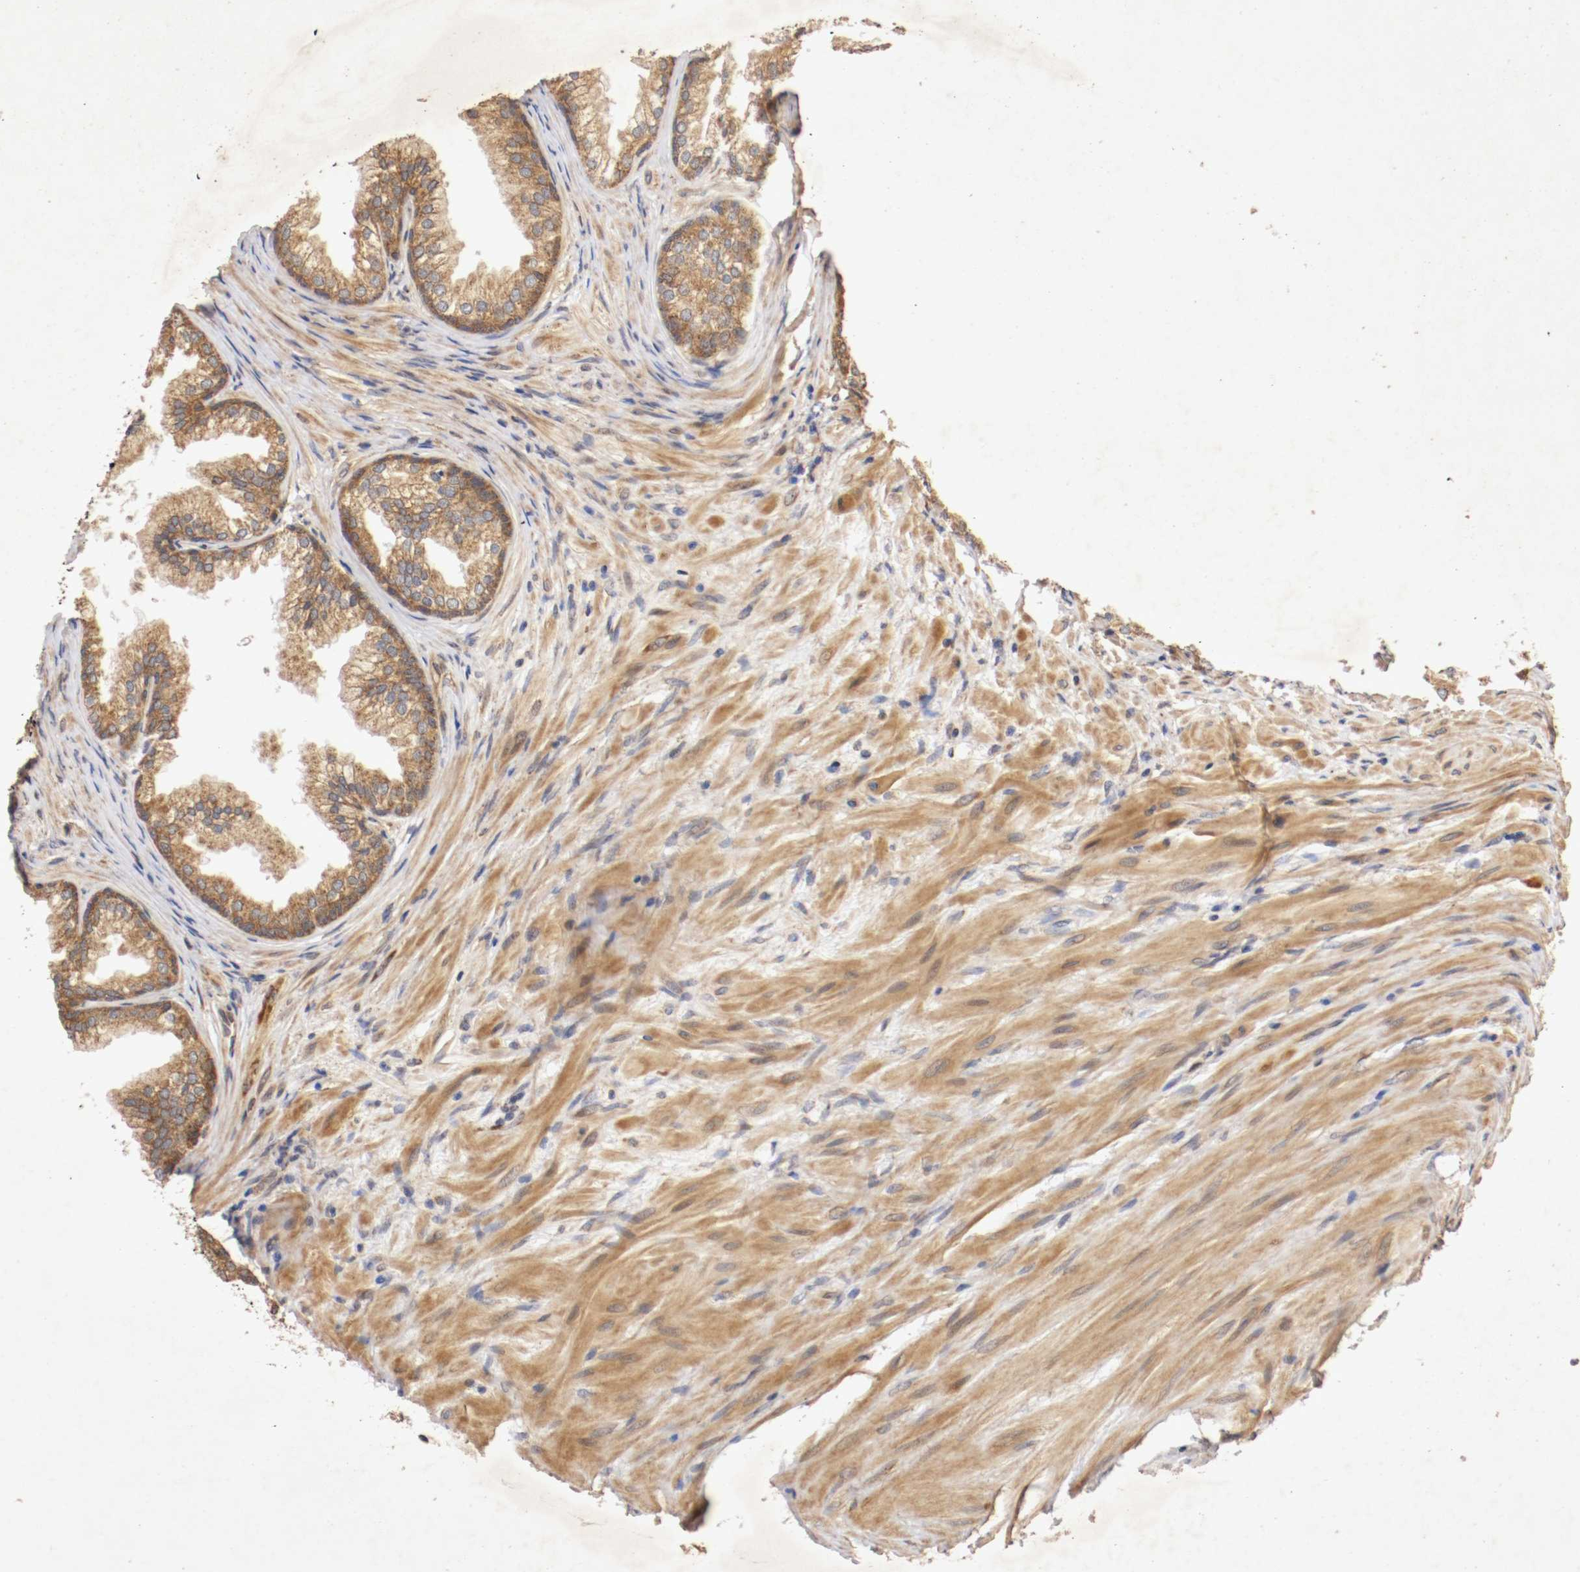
{"staining": {"intensity": "moderate", "quantity": ">75%", "location": "cytoplasmic/membranous"}, "tissue": "prostate", "cell_type": "Glandular cells", "image_type": "normal", "snomed": [{"axis": "morphology", "description": "Normal tissue, NOS"}, {"axis": "topography", "description": "Prostate"}], "caption": "The photomicrograph demonstrates immunohistochemical staining of benign prostate. There is moderate cytoplasmic/membranous staining is appreciated in approximately >75% of glandular cells.", "gene": "VEZT", "patient": {"sex": "male", "age": 76}}